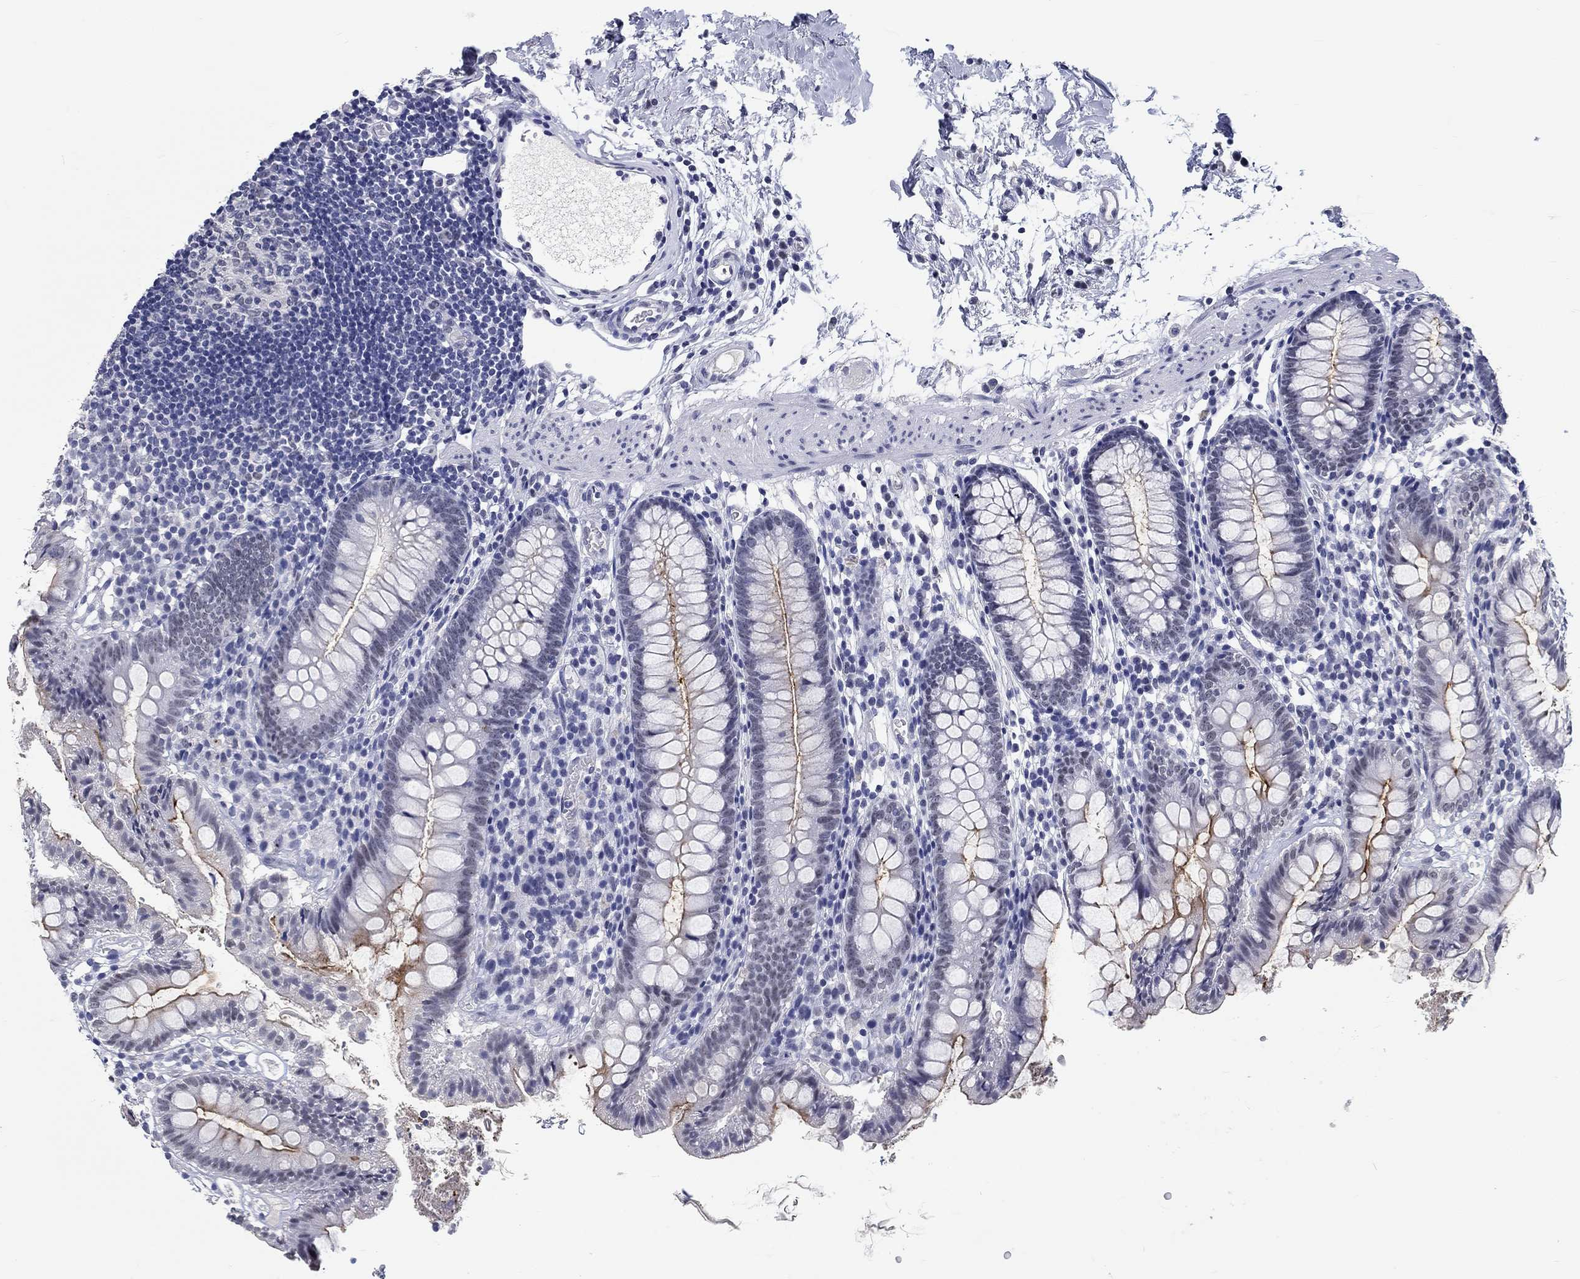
{"staining": {"intensity": "moderate", "quantity": "<25%", "location": "cytoplasmic/membranous"}, "tissue": "small intestine", "cell_type": "Glandular cells", "image_type": "normal", "snomed": [{"axis": "morphology", "description": "Normal tissue, NOS"}, {"axis": "topography", "description": "Small intestine"}], "caption": "Small intestine stained for a protein reveals moderate cytoplasmic/membranous positivity in glandular cells. Nuclei are stained in blue.", "gene": "GRIN1", "patient": {"sex": "female", "age": 90}}